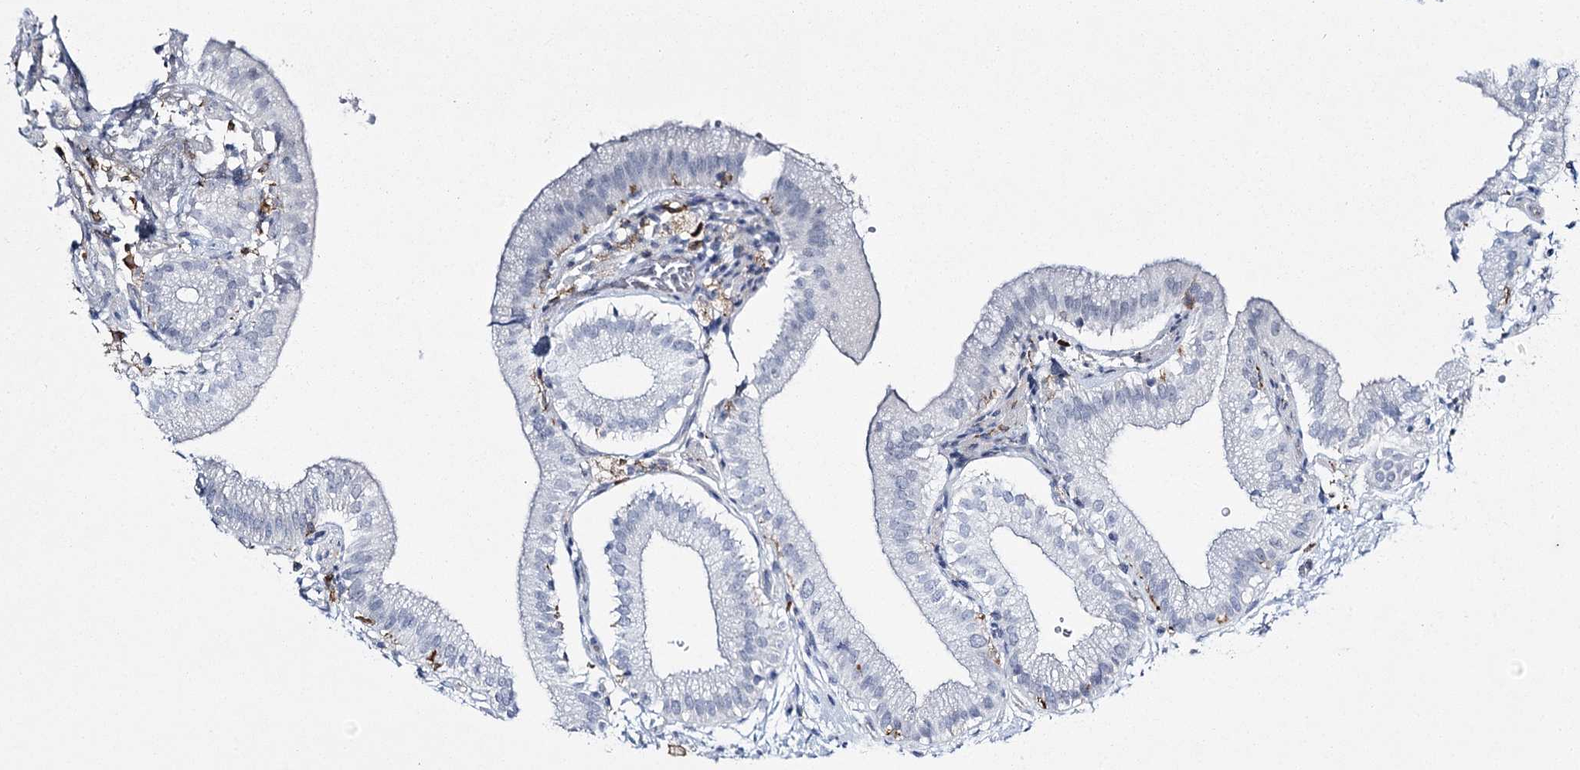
{"staining": {"intensity": "negative", "quantity": "none", "location": "none"}, "tissue": "gallbladder", "cell_type": "Glandular cells", "image_type": "normal", "snomed": [{"axis": "morphology", "description": "Normal tissue, NOS"}, {"axis": "topography", "description": "Gallbladder"}], "caption": "IHC of normal human gallbladder shows no staining in glandular cells. The staining is performed using DAB (3,3'-diaminobenzidine) brown chromogen with nuclei counter-stained in using hematoxylin.", "gene": "CCDC88A", "patient": {"sex": "male", "age": 55}}